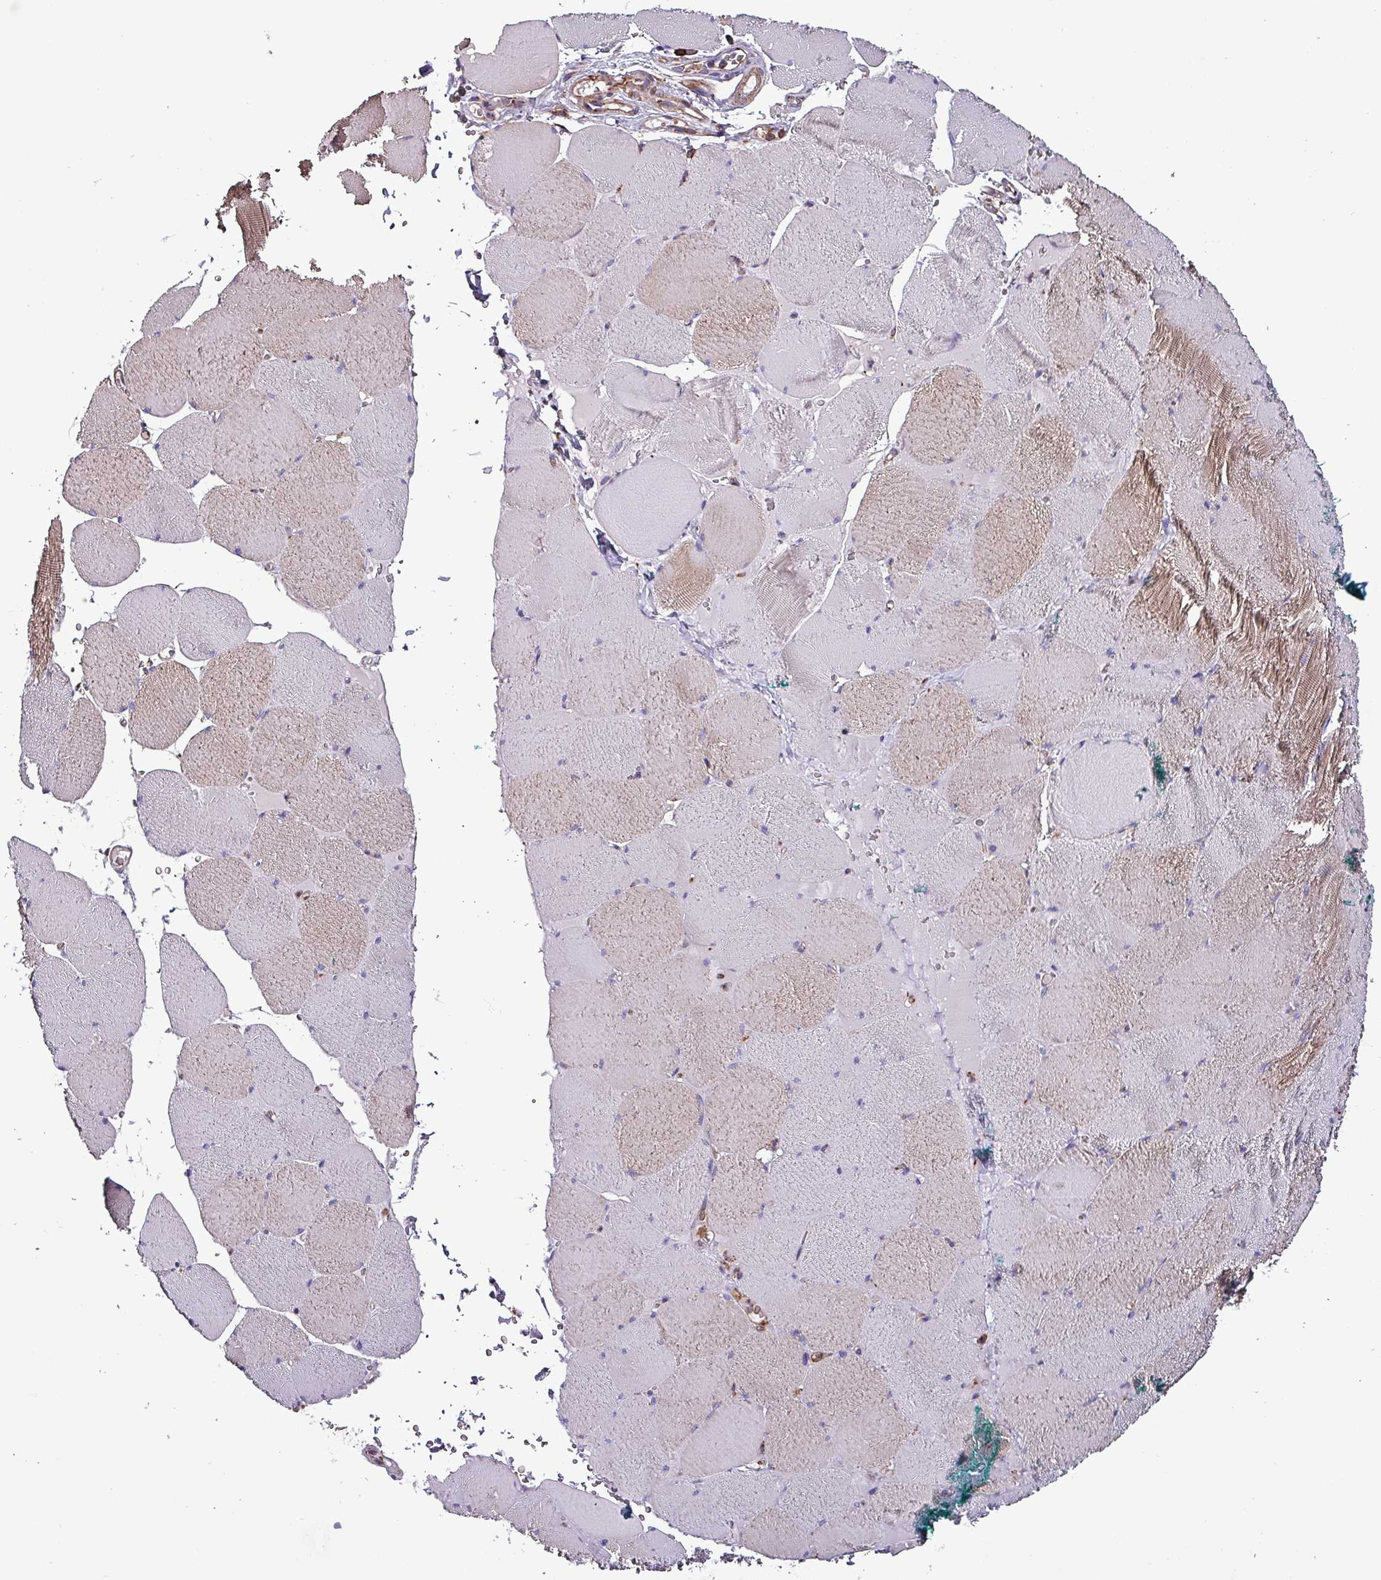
{"staining": {"intensity": "weak", "quantity": "25%-75%", "location": "cytoplasmic/membranous"}, "tissue": "skeletal muscle", "cell_type": "Myocytes", "image_type": "normal", "snomed": [{"axis": "morphology", "description": "Normal tissue, NOS"}, {"axis": "topography", "description": "Skeletal muscle"}, {"axis": "topography", "description": "Head-Neck"}], "caption": "This photomicrograph displays normal skeletal muscle stained with immunohistochemistry to label a protein in brown. The cytoplasmic/membranous of myocytes show weak positivity for the protein. Nuclei are counter-stained blue.", "gene": "VAMP4", "patient": {"sex": "male", "age": 66}}